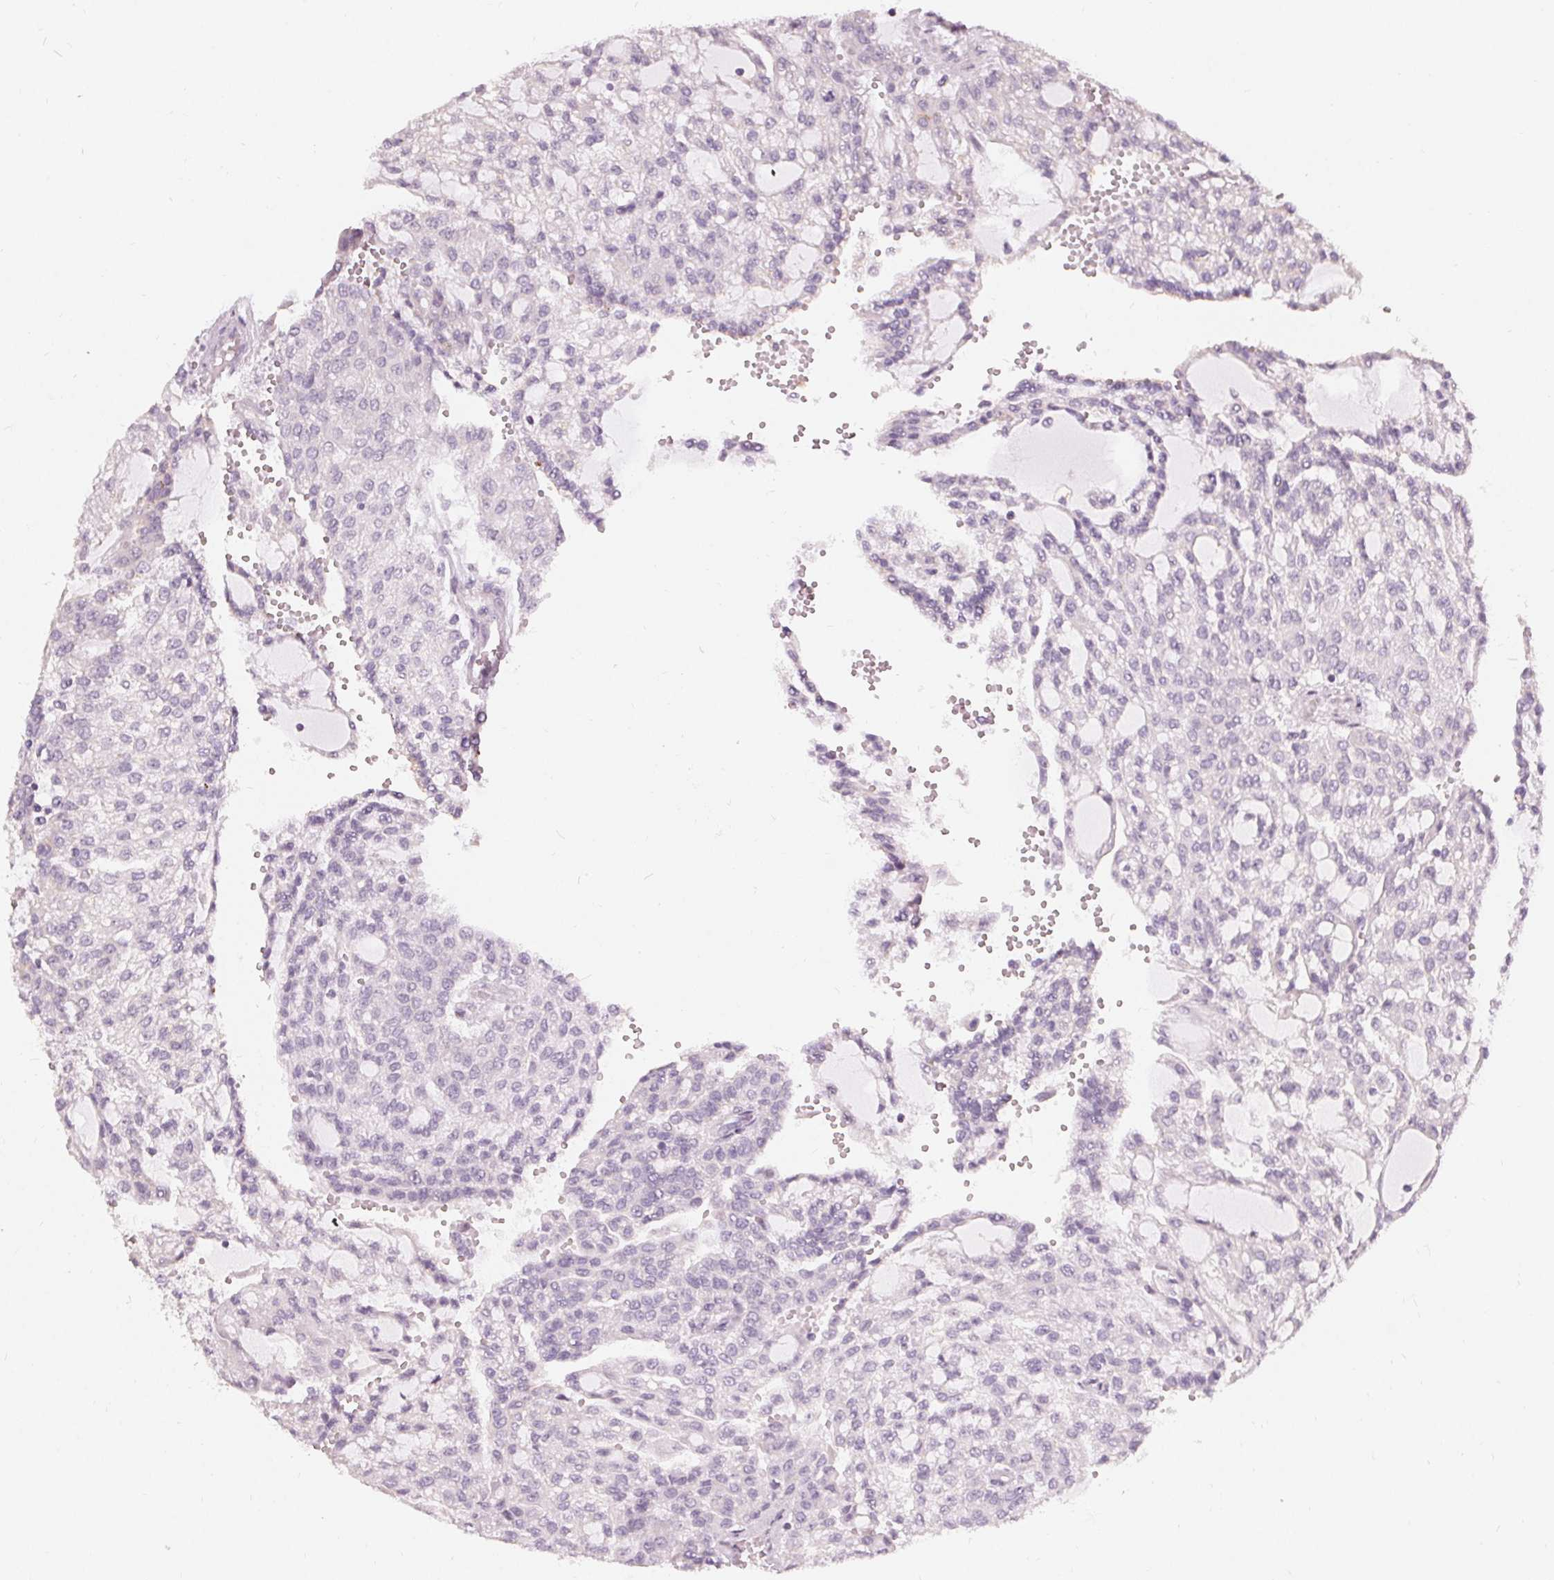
{"staining": {"intensity": "negative", "quantity": "none", "location": "none"}, "tissue": "renal cancer", "cell_type": "Tumor cells", "image_type": "cancer", "snomed": [{"axis": "morphology", "description": "Adenocarcinoma, NOS"}, {"axis": "topography", "description": "Kidney"}], "caption": "Immunohistochemistry histopathology image of neoplastic tissue: human renal adenocarcinoma stained with DAB exhibits no significant protein staining in tumor cells.", "gene": "HOPX", "patient": {"sex": "male", "age": 63}}